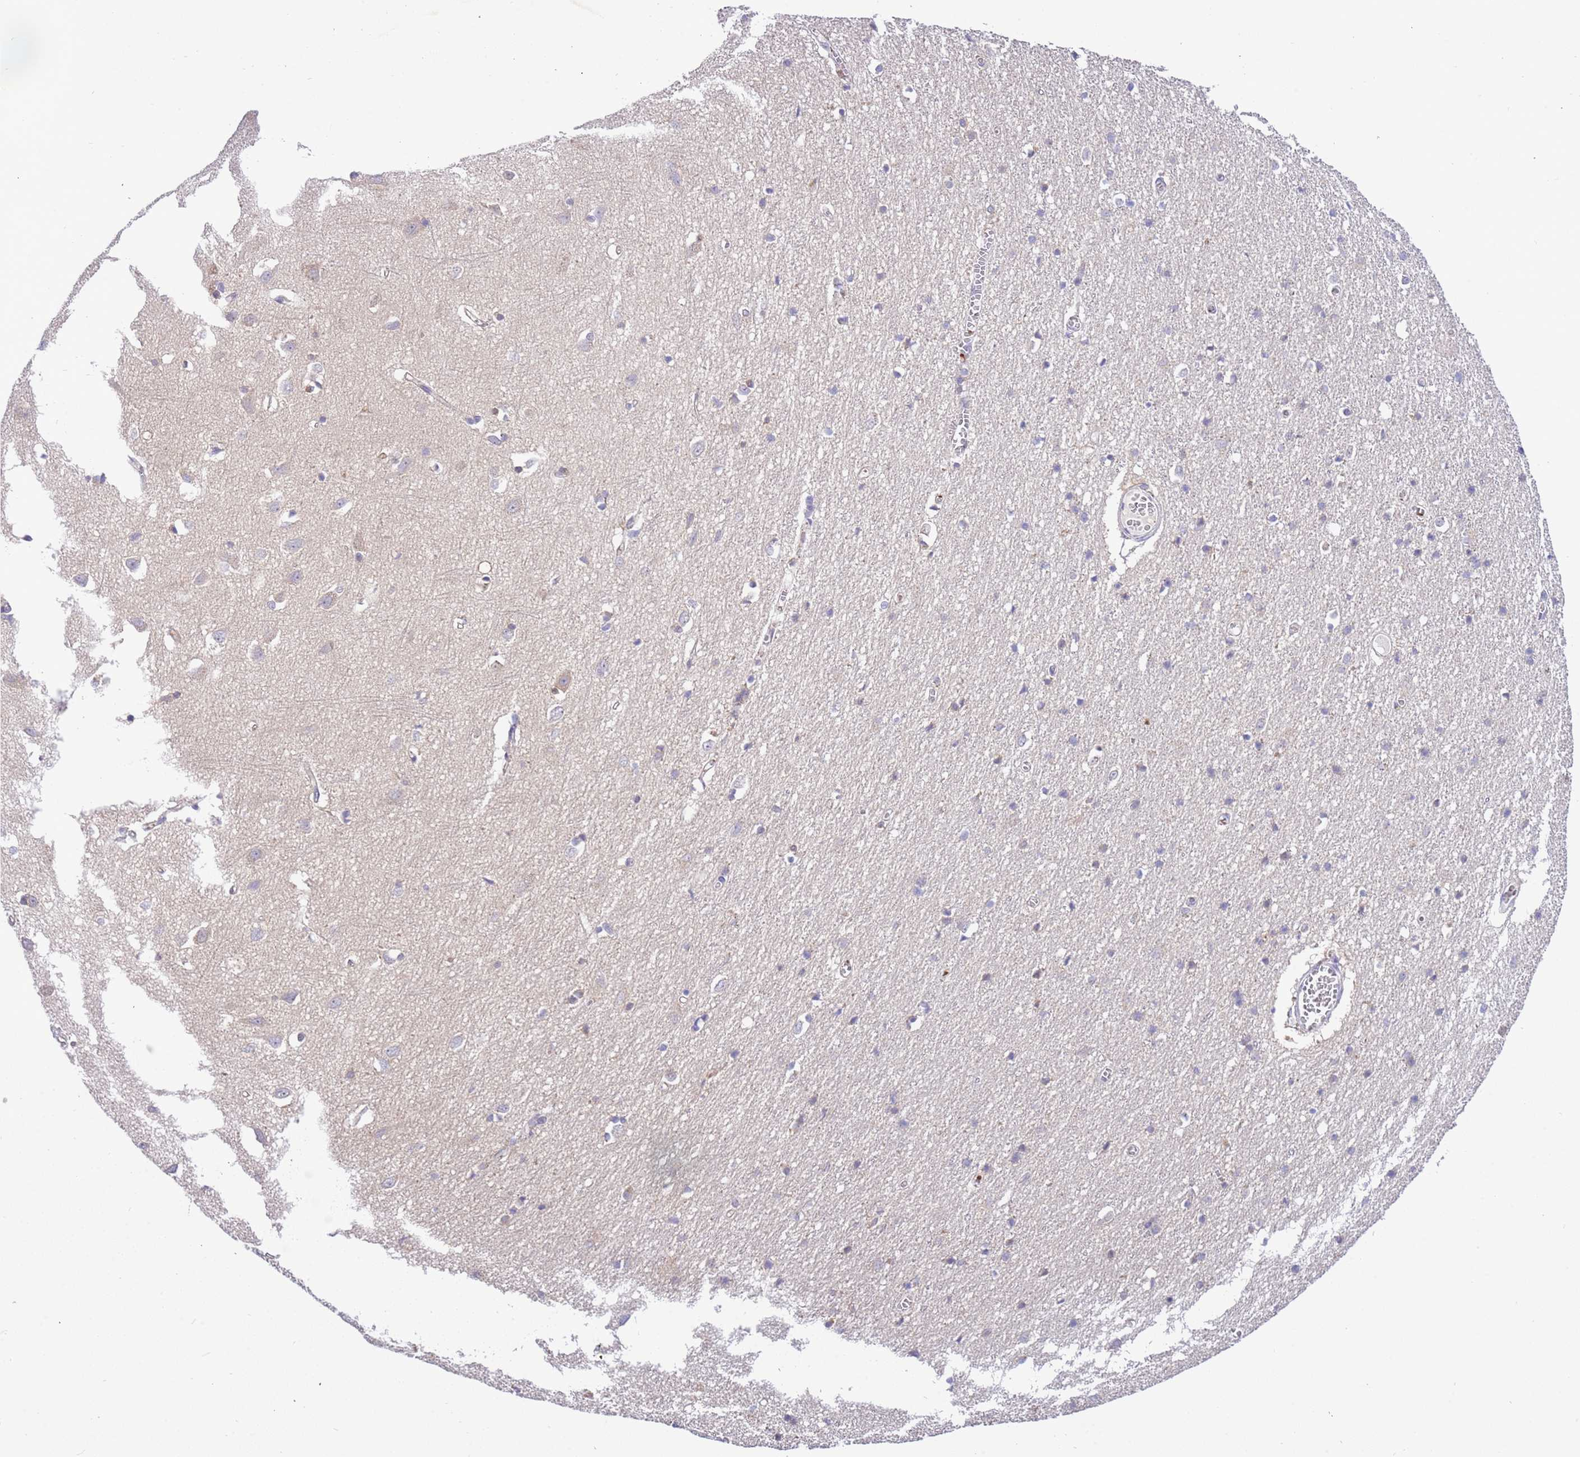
{"staining": {"intensity": "negative", "quantity": "none", "location": "none"}, "tissue": "cerebral cortex", "cell_type": "Endothelial cells", "image_type": "normal", "snomed": [{"axis": "morphology", "description": "Normal tissue, NOS"}, {"axis": "topography", "description": "Cerebral cortex"}], "caption": "Protein analysis of benign cerebral cortex reveals no significant staining in endothelial cells.", "gene": "STIP1", "patient": {"sex": "female", "age": 64}}